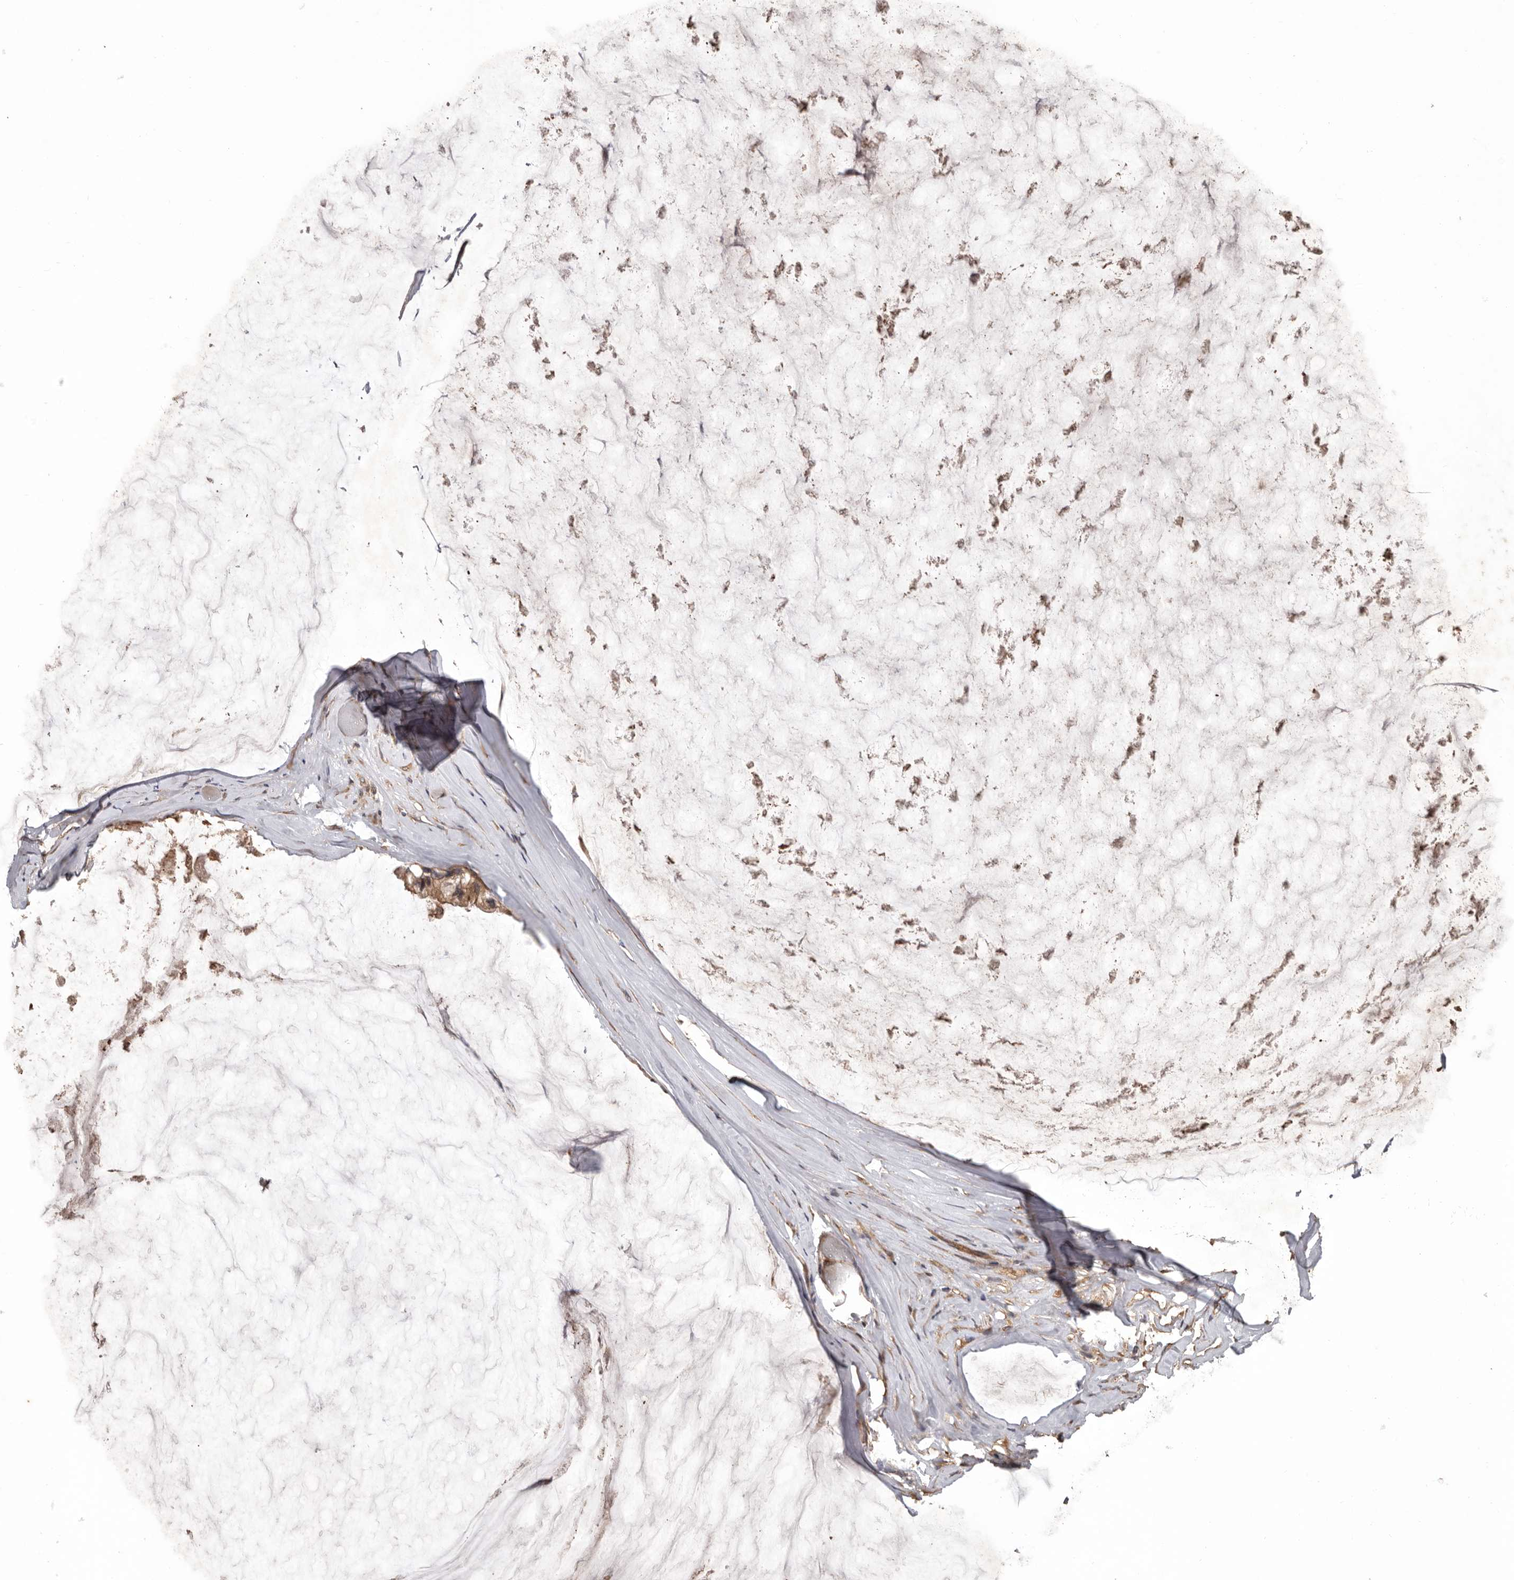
{"staining": {"intensity": "moderate", "quantity": ">75%", "location": "cytoplasmic/membranous"}, "tissue": "ovarian cancer", "cell_type": "Tumor cells", "image_type": "cancer", "snomed": [{"axis": "morphology", "description": "Cystadenocarcinoma, mucinous, NOS"}, {"axis": "topography", "description": "Ovary"}], "caption": "IHC (DAB (3,3'-diaminobenzidine)) staining of ovarian cancer (mucinous cystadenocarcinoma) exhibits moderate cytoplasmic/membranous protein staining in about >75% of tumor cells.", "gene": "ARHGEF5", "patient": {"sex": "female", "age": 39}}